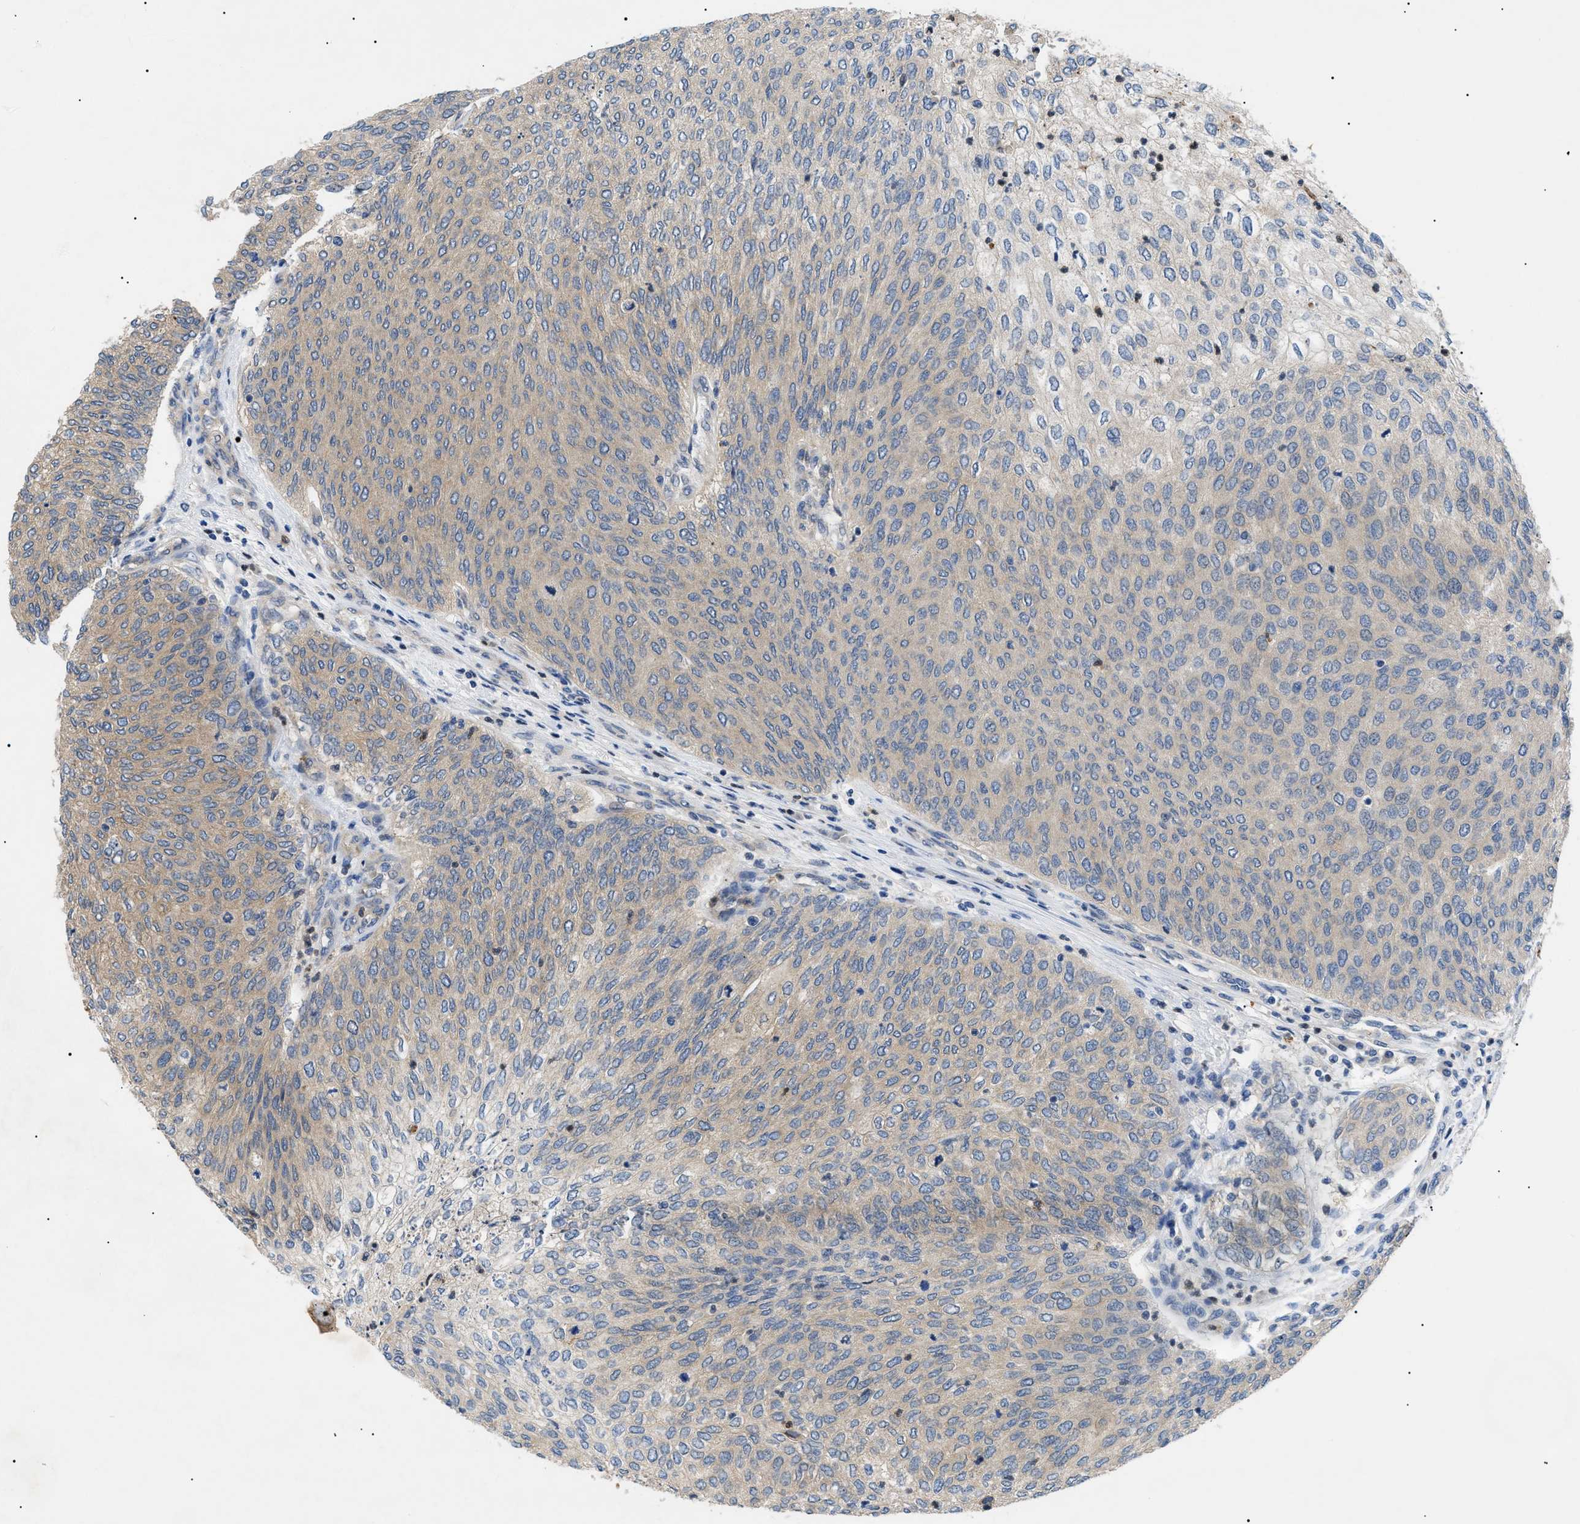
{"staining": {"intensity": "weak", "quantity": ">75%", "location": "cytoplasmic/membranous"}, "tissue": "urothelial cancer", "cell_type": "Tumor cells", "image_type": "cancer", "snomed": [{"axis": "morphology", "description": "Urothelial carcinoma, Low grade"}, {"axis": "topography", "description": "Urinary bladder"}], "caption": "Human urothelial cancer stained with a protein marker shows weak staining in tumor cells.", "gene": "RIPK1", "patient": {"sex": "female", "age": 79}}